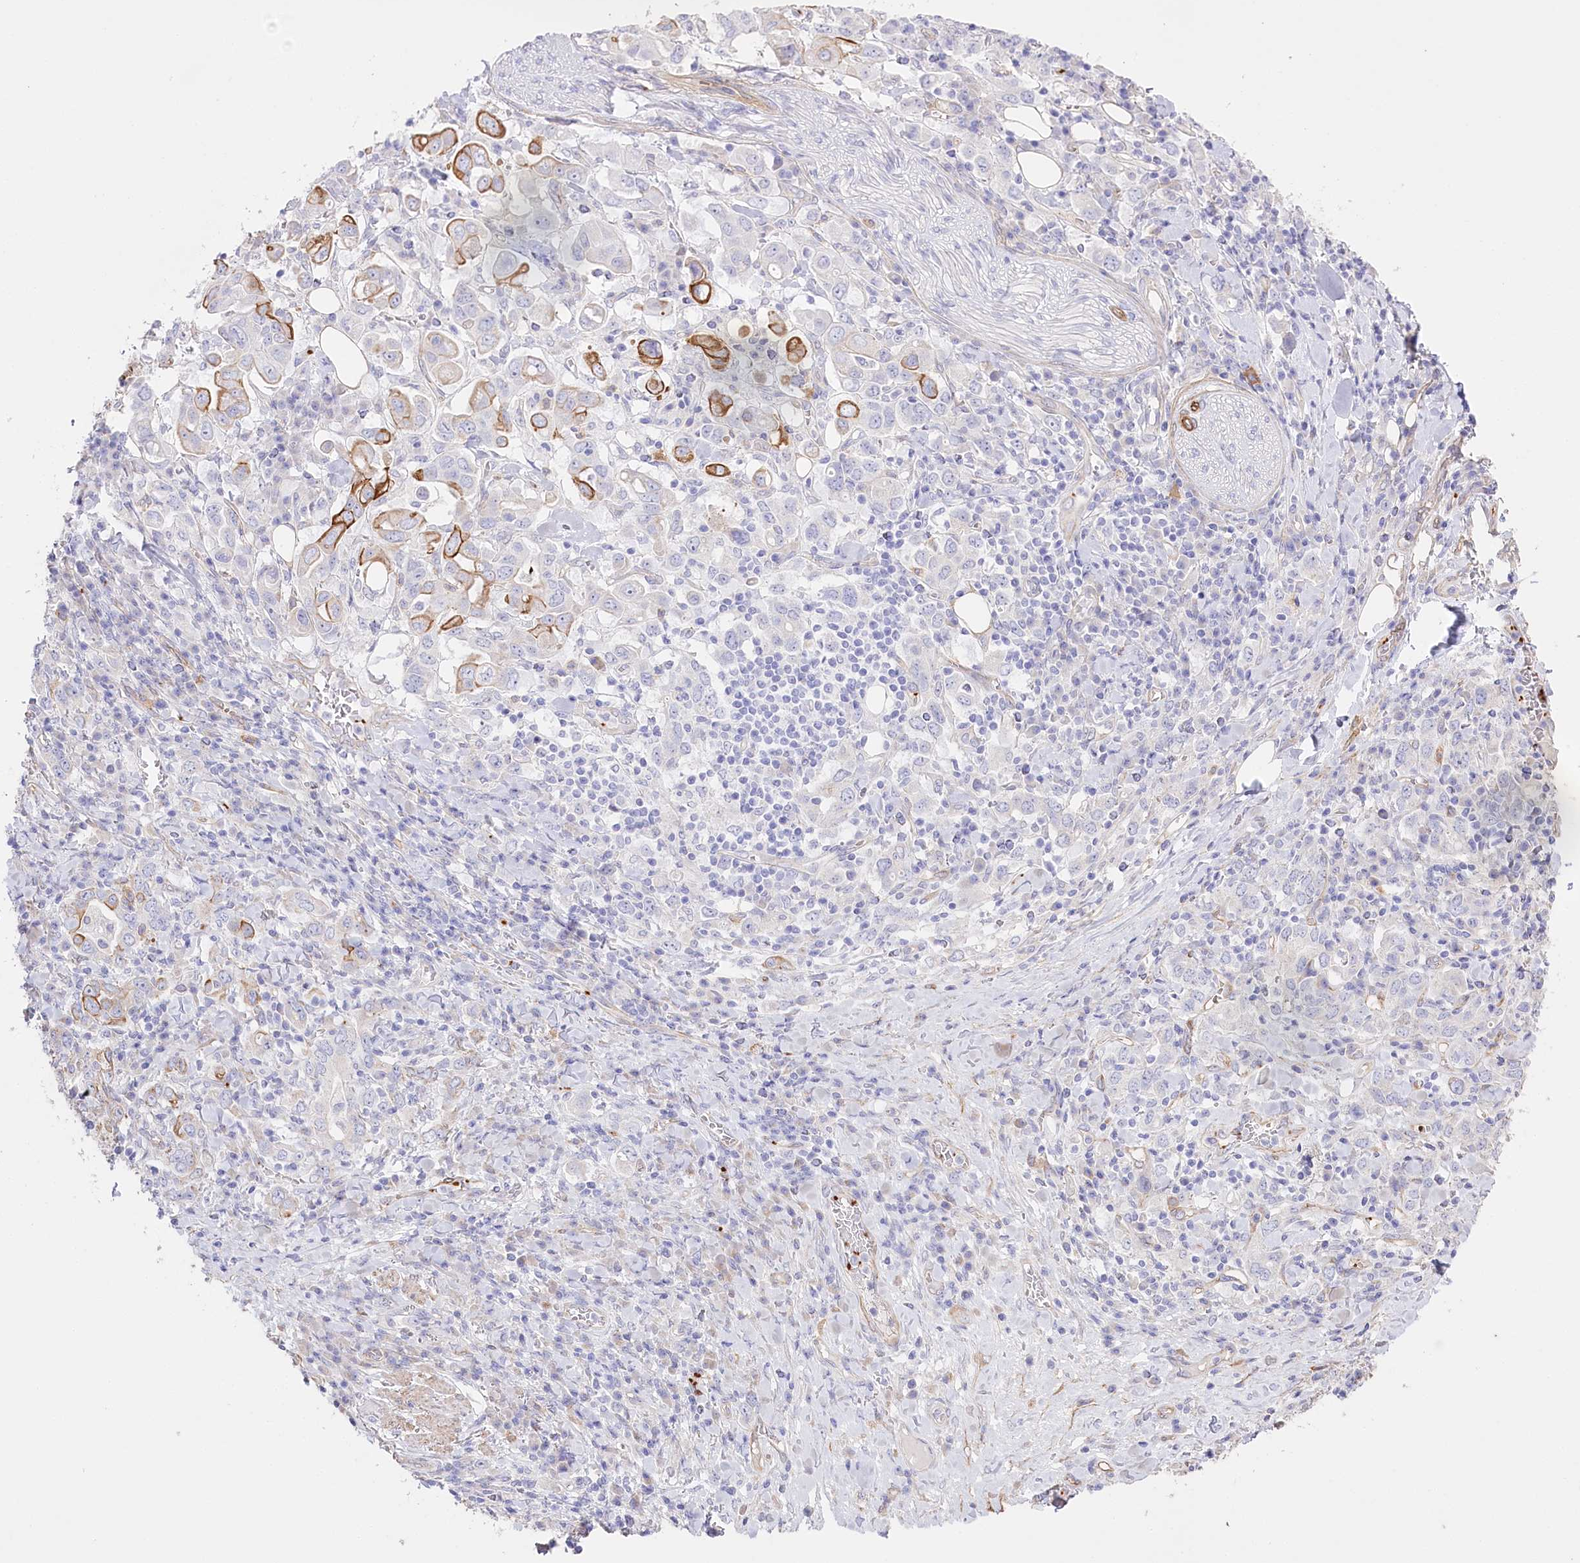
{"staining": {"intensity": "strong", "quantity": "25%-75%", "location": "cytoplasmic/membranous"}, "tissue": "stomach cancer", "cell_type": "Tumor cells", "image_type": "cancer", "snomed": [{"axis": "morphology", "description": "Adenocarcinoma, NOS"}, {"axis": "topography", "description": "Stomach, upper"}], "caption": "A high-resolution image shows immunohistochemistry (IHC) staining of stomach cancer, which exhibits strong cytoplasmic/membranous staining in approximately 25%-75% of tumor cells.", "gene": "SLC39A10", "patient": {"sex": "male", "age": 62}}